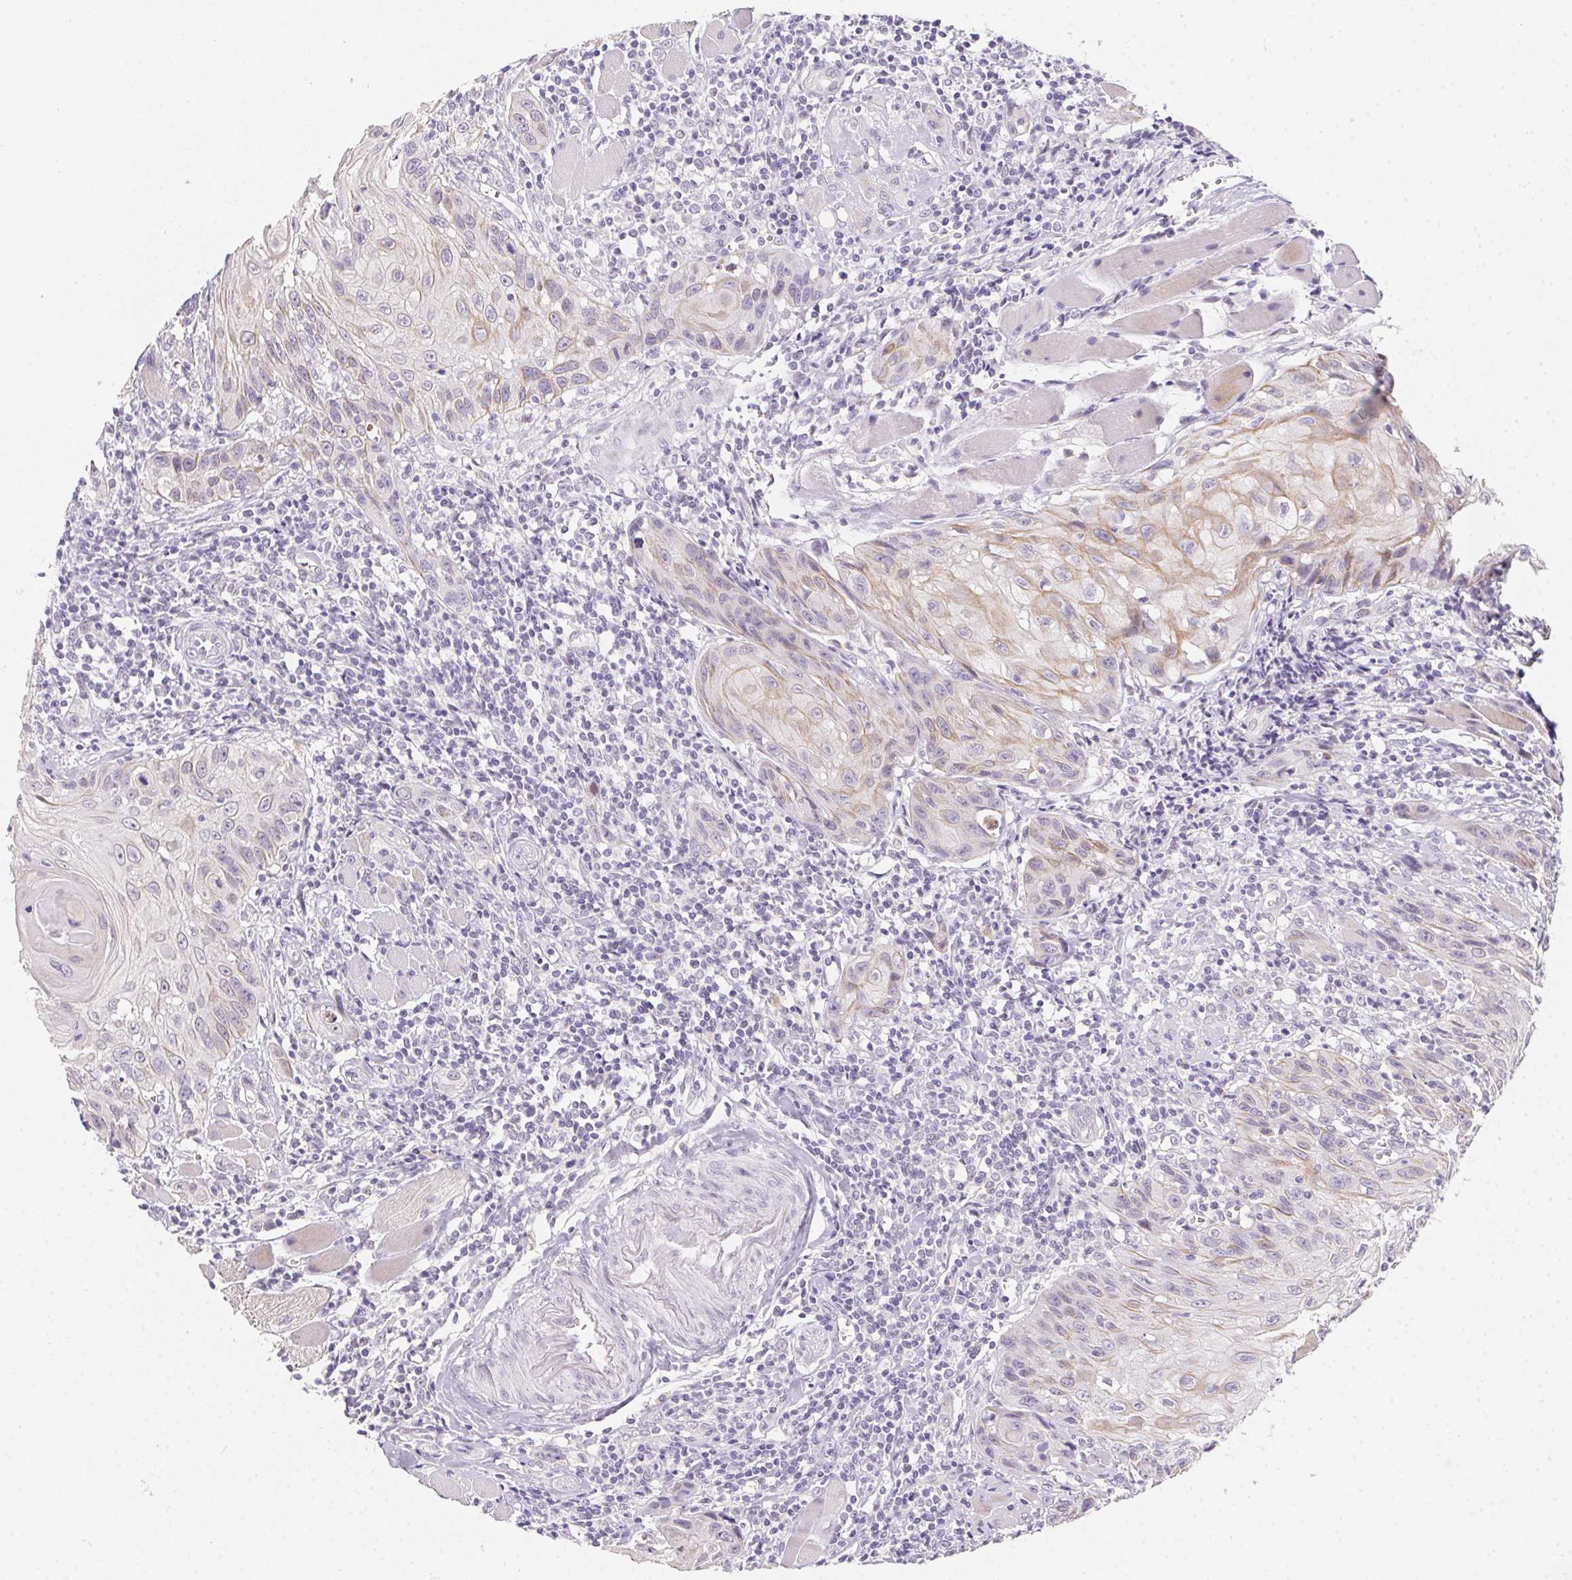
{"staining": {"intensity": "weak", "quantity": "<25%", "location": "cytoplasmic/membranous"}, "tissue": "head and neck cancer", "cell_type": "Tumor cells", "image_type": "cancer", "snomed": [{"axis": "morphology", "description": "Squamous cell carcinoma, NOS"}, {"axis": "topography", "description": "Oral tissue"}, {"axis": "topography", "description": "Head-Neck"}], "caption": "IHC photomicrograph of neoplastic tissue: human squamous cell carcinoma (head and neck) stained with DAB (3,3'-diaminobenzidine) exhibits no significant protein staining in tumor cells.", "gene": "MORC1", "patient": {"sex": "male", "age": 58}}